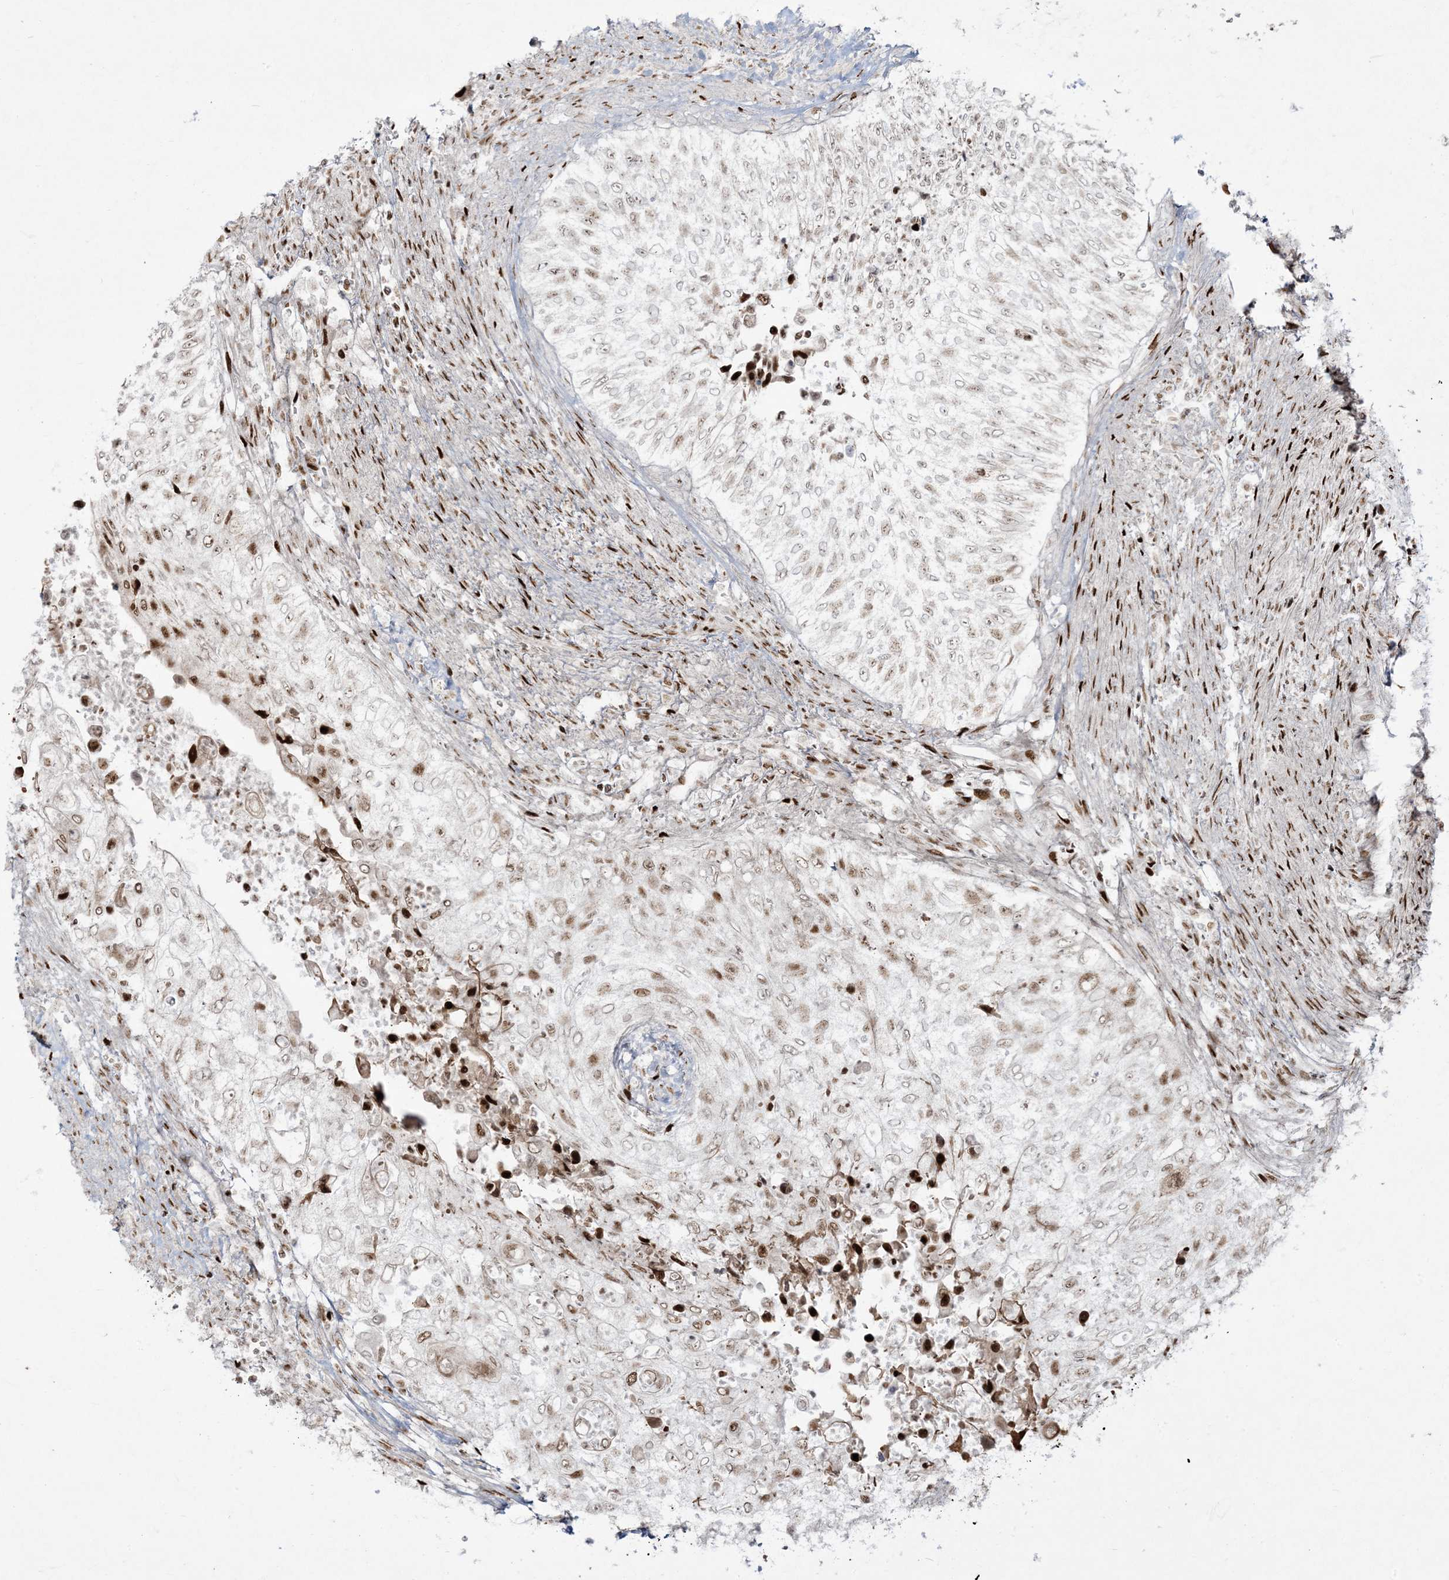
{"staining": {"intensity": "moderate", "quantity": "<25%", "location": "nuclear"}, "tissue": "urothelial cancer", "cell_type": "Tumor cells", "image_type": "cancer", "snomed": [{"axis": "morphology", "description": "Urothelial carcinoma, High grade"}, {"axis": "topography", "description": "Urinary bladder"}], "caption": "Immunohistochemistry (IHC) photomicrograph of human urothelial carcinoma (high-grade) stained for a protein (brown), which demonstrates low levels of moderate nuclear staining in approximately <25% of tumor cells.", "gene": "RBM10", "patient": {"sex": "female", "age": 60}}